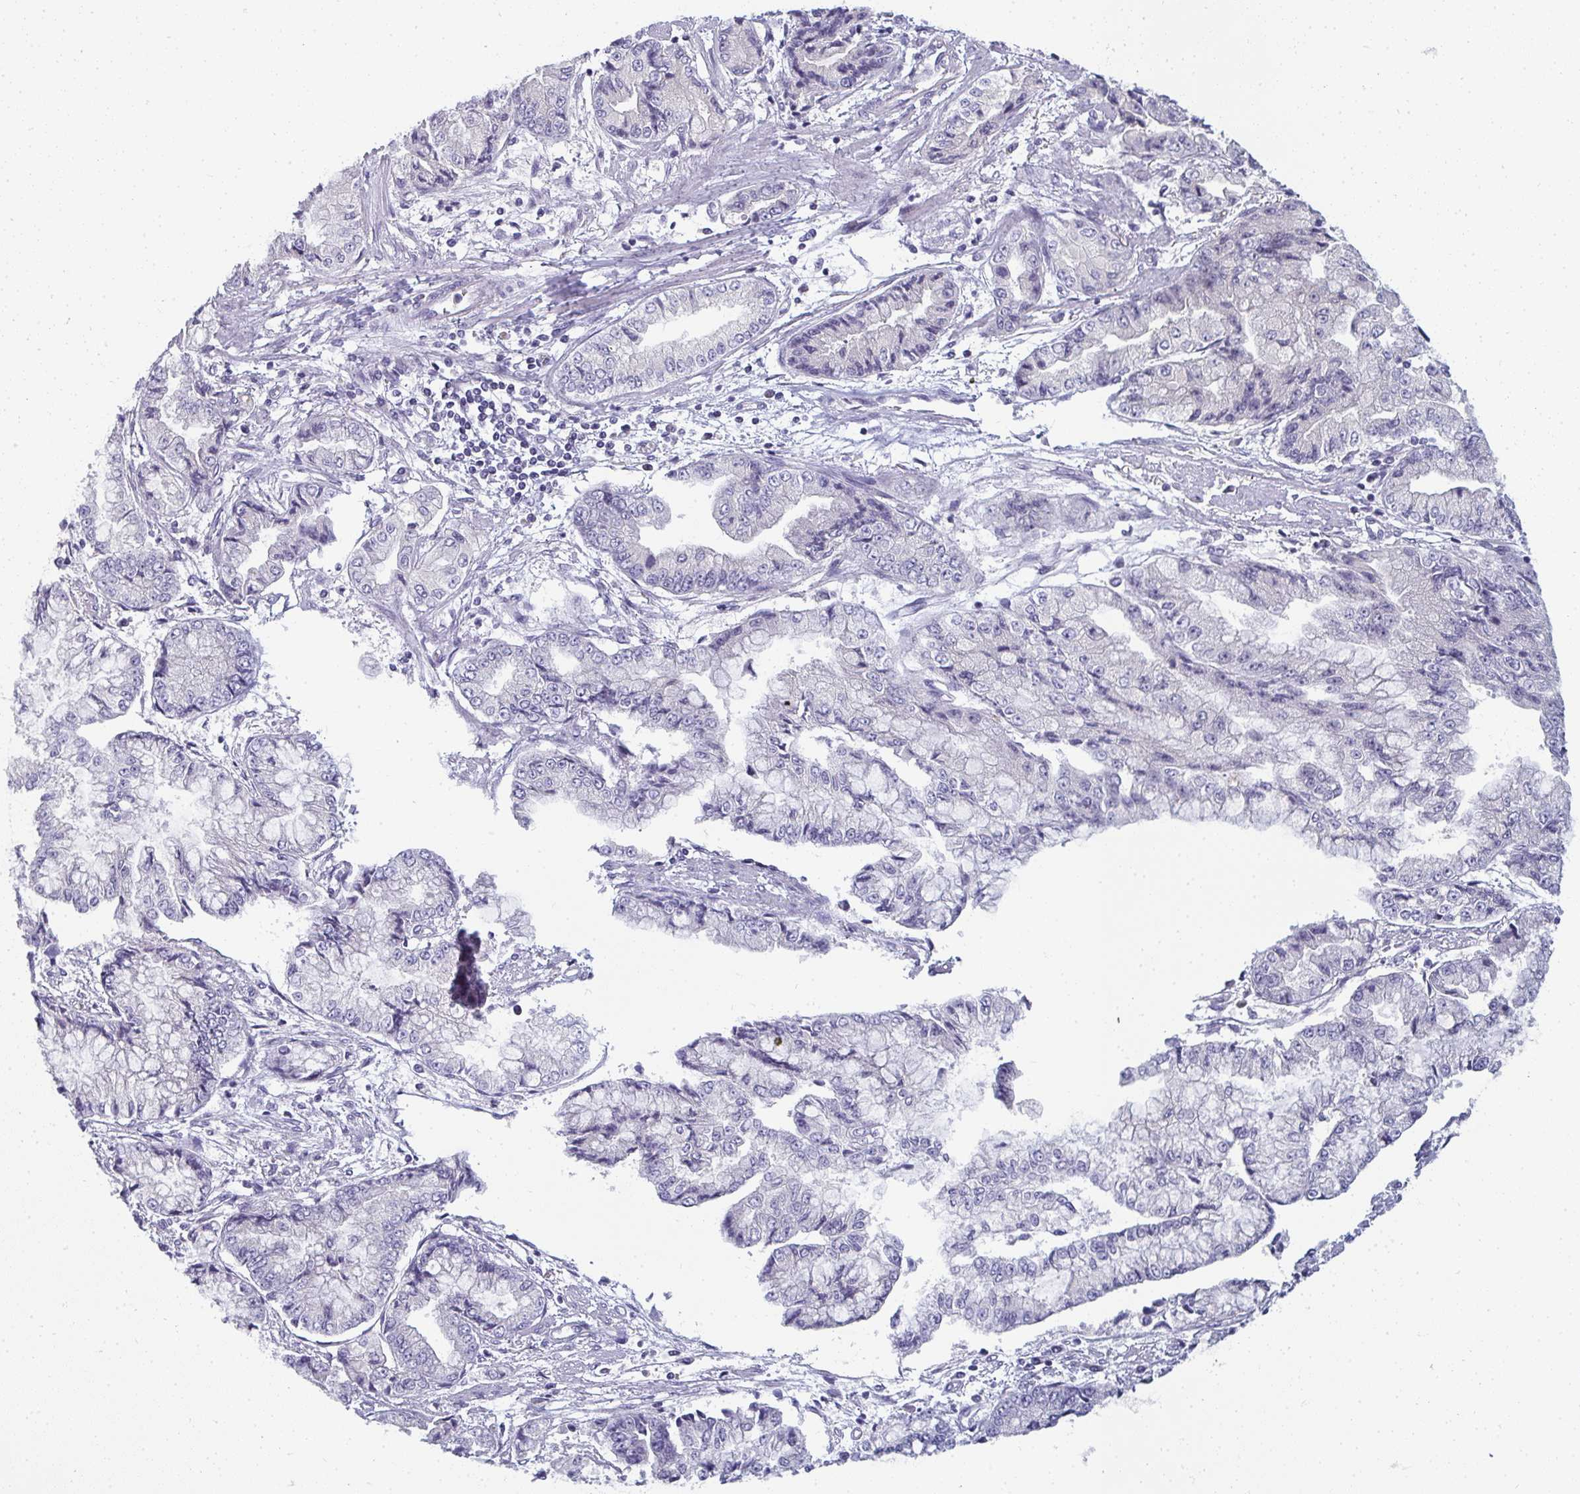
{"staining": {"intensity": "negative", "quantity": "none", "location": "none"}, "tissue": "stomach cancer", "cell_type": "Tumor cells", "image_type": "cancer", "snomed": [{"axis": "morphology", "description": "Adenocarcinoma, NOS"}, {"axis": "topography", "description": "Stomach, upper"}], "caption": "A high-resolution micrograph shows immunohistochemistry (IHC) staining of stomach cancer (adenocarcinoma), which displays no significant expression in tumor cells.", "gene": "SHB", "patient": {"sex": "female", "age": 74}}